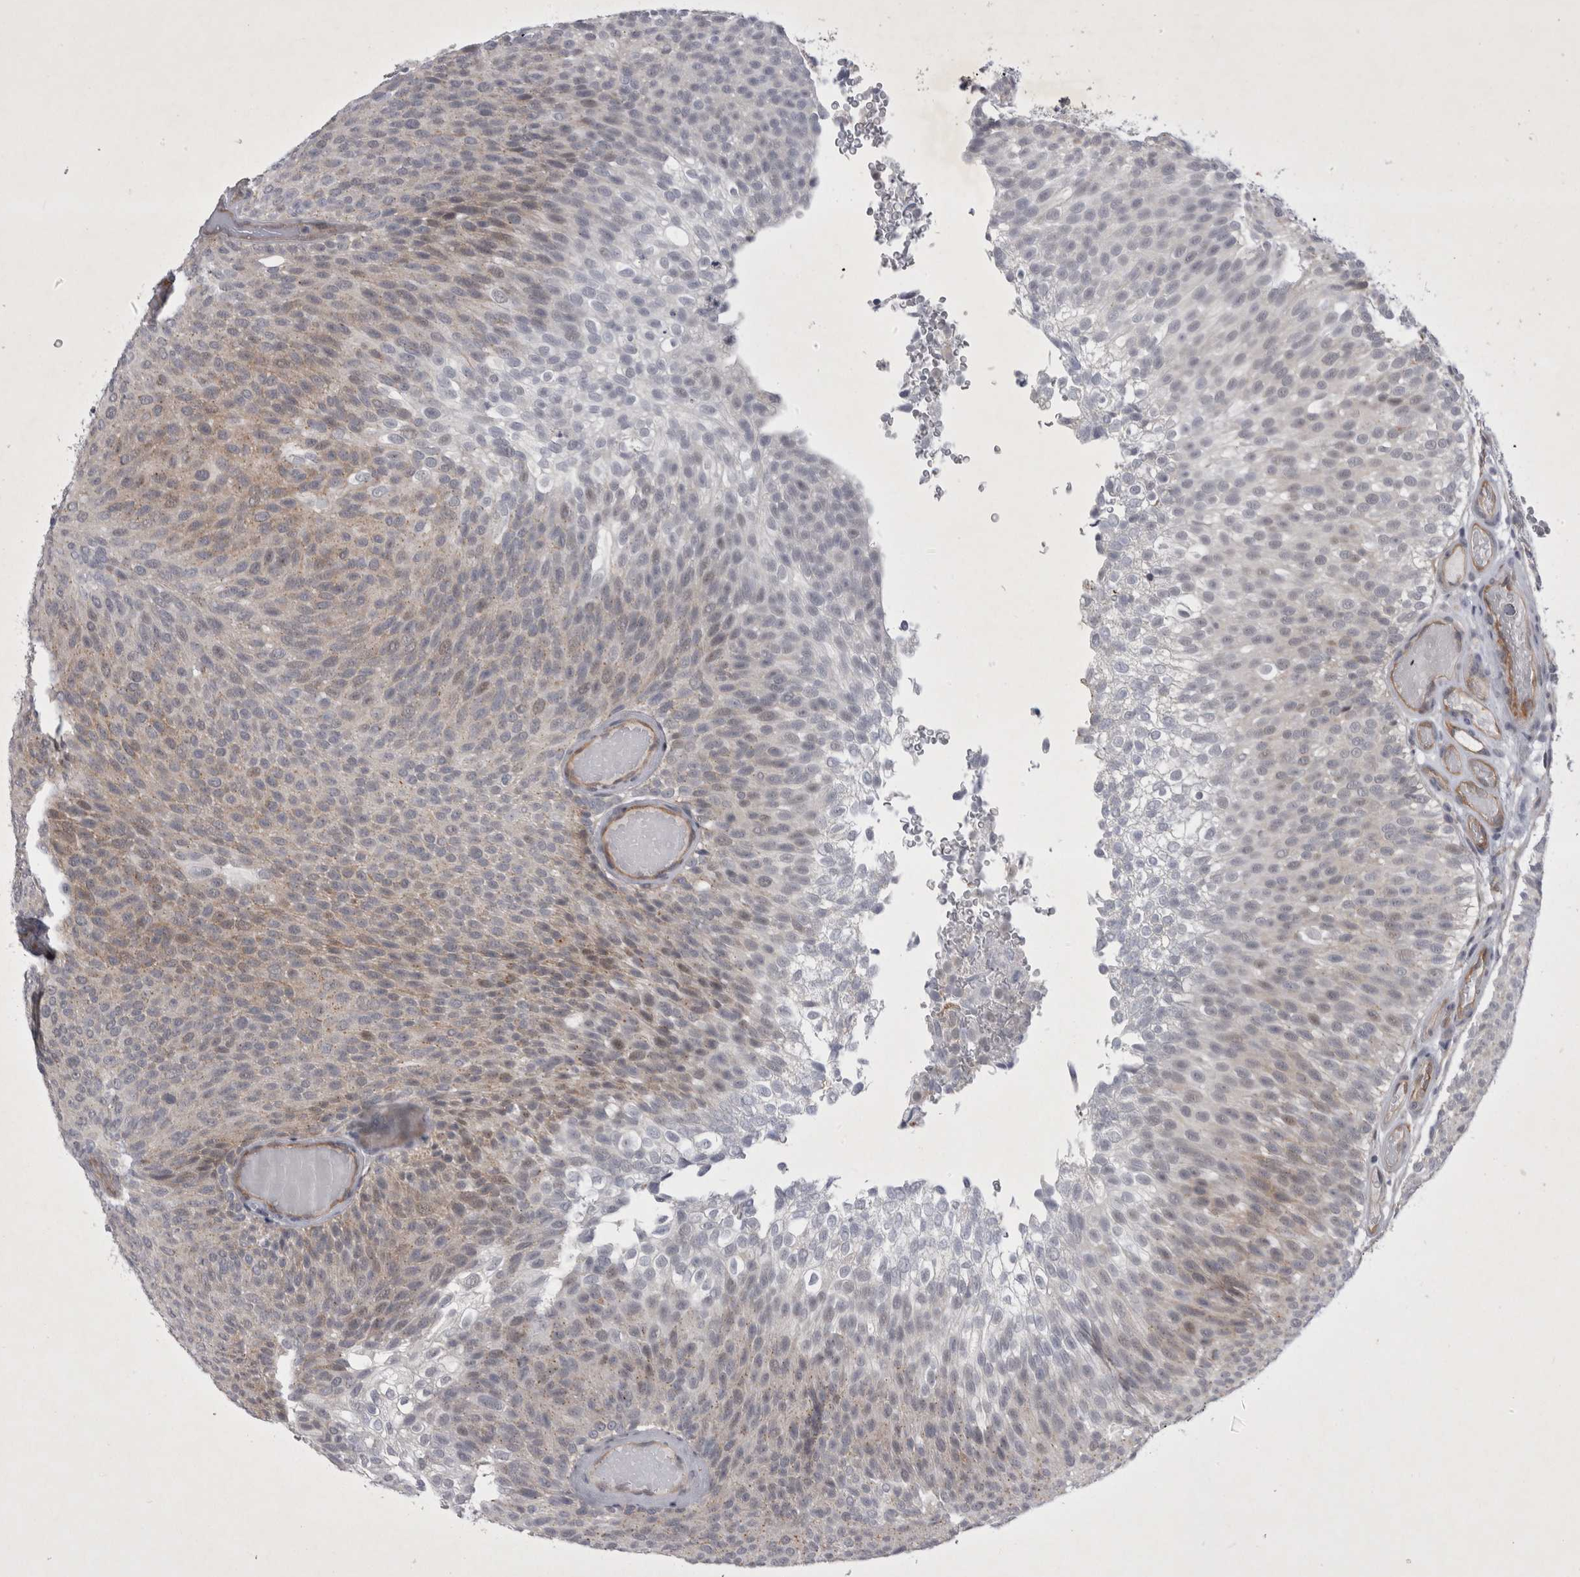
{"staining": {"intensity": "weak", "quantity": ">75%", "location": "cytoplasmic/membranous"}, "tissue": "urothelial cancer", "cell_type": "Tumor cells", "image_type": "cancer", "snomed": [{"axis": "morphology", "description": "Urothelial carcinoma, Low grade"}, {"axis": "topography", "description": "Urinary bladder"}], "caption": "Brown immunohistochemical staining in human urothelial cancer displays weak cytoplasmic/membranous positivity in approximately >75% of tumor cells. The staining was performed using DAB, with brown indicating positive protein expression. Nuclei are stained blue with hematoxylin.", "gene": "PARP11", "patient": {"sex": "male", "age": 78}}